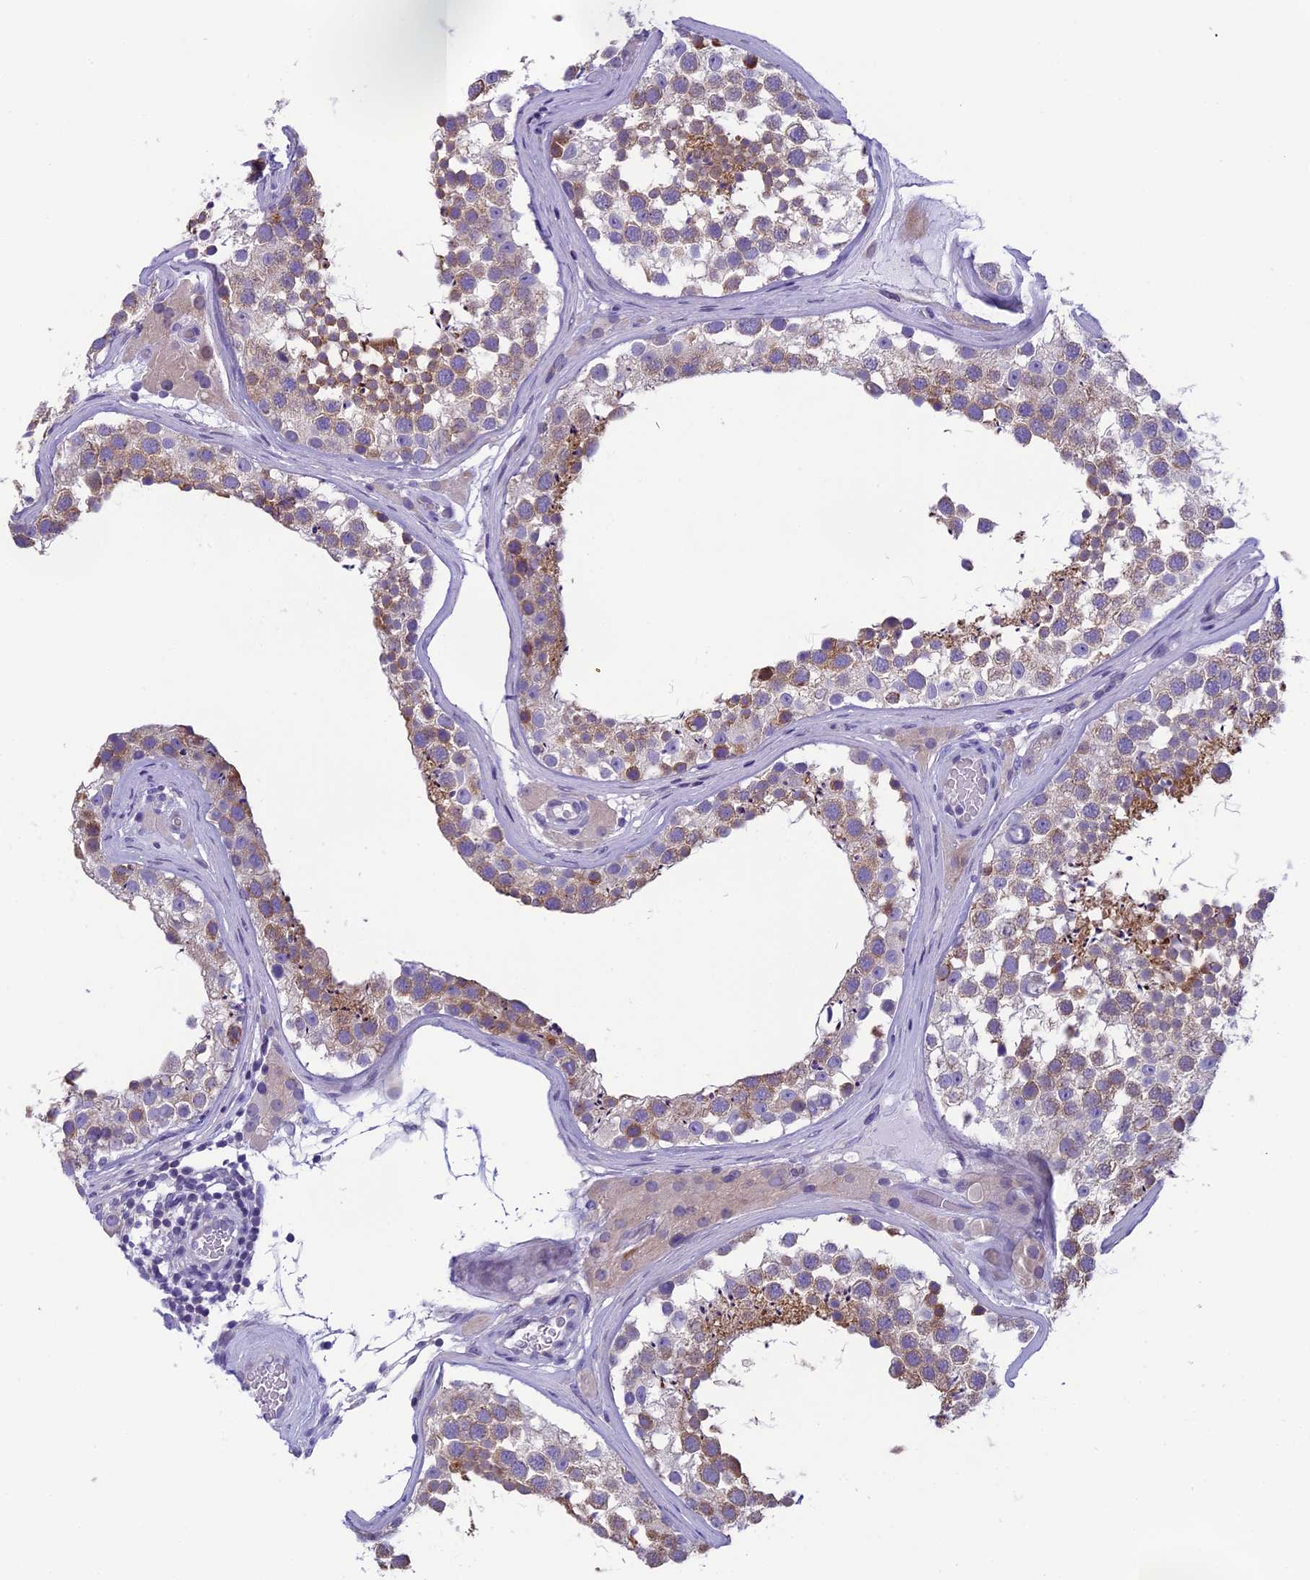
{"staining": {"intensity": "moderate", "quantity": "25%-75%", "location": "cytoplasmic/membranous"}, "tissue": "testis", "cell_type": "Cells in seminiferous ducts", "image_type": "normal", "snomed": [{"axis": "morphology", "description": "Normal tissue, NOS"}, {"axis": "topography", "description": "Testis"}], "caption": "Immunohistochemical staining of benign testis shows moderate cytoplasmic/membranous protein staining in about 25%-75% of cells in seminiferous ducts.", "gene": "ARHGEF37", "patient": {"sex": "male", "age": 46}}